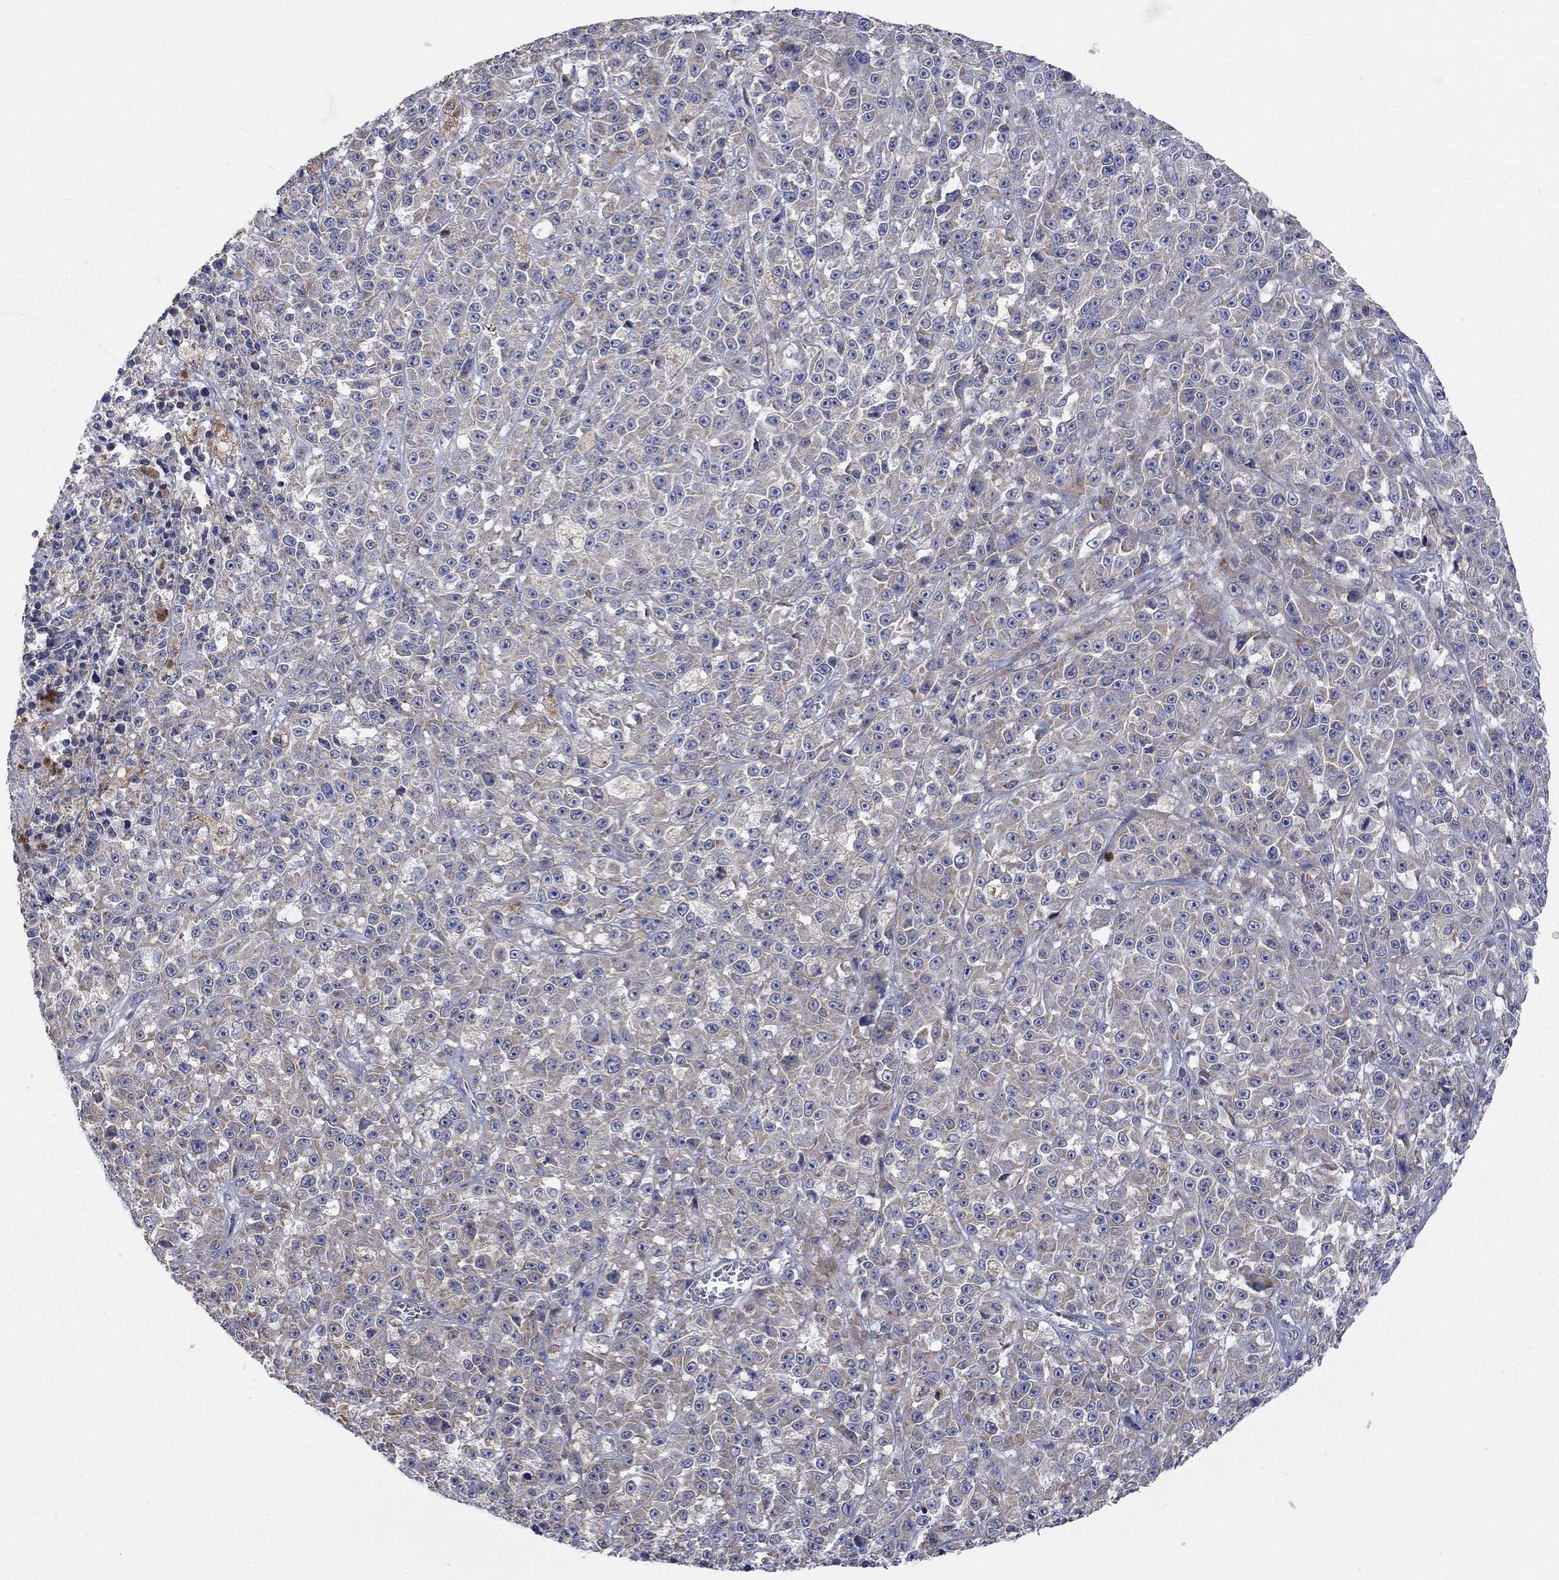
{"staining": {"intensity": "weak", "quantity": "25%-75%", "location": "cytoplasmic/membranous"}, "tissue": "melanoma", "cell_type": "Tumor cells", "image_type": "cancer", "snomed": [{"axis": "morphology", "description": "Malignant melanoma, NOS"}, {"axis": "topography", "description": "Skin"}], "caption": "This micrograph displays immunohistochemistry staining of malignant melanoma, with low weak cytoplasmic/membranous expression in approximately 25%-75% of tumor cells.", "gene": "UGT8", "patient": {"sex": "female", "age": 58}}